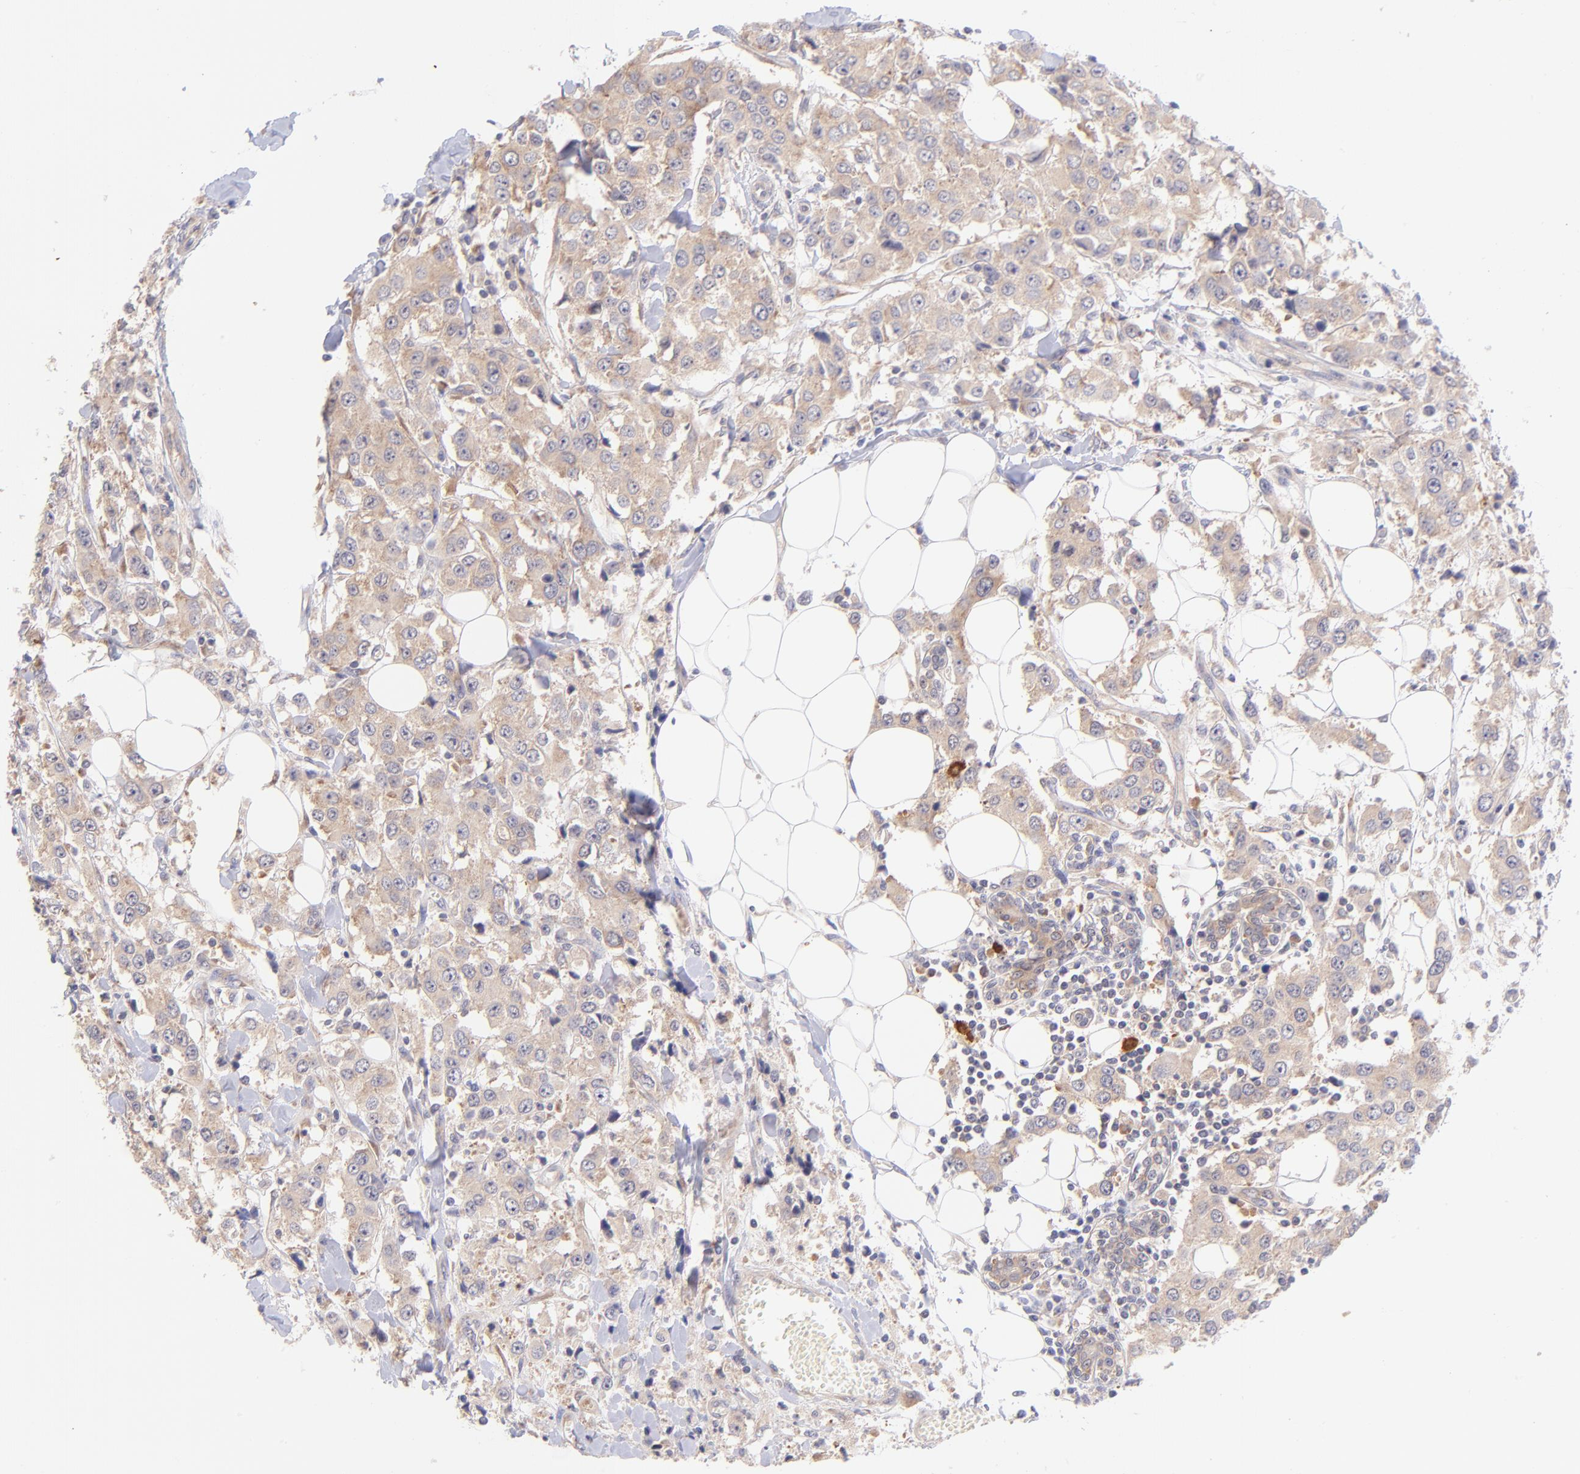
{"staining": {"intensity": "weak", "quantity": ">75%", "location": "cytoplasmic/membranous"}, "tissue": "breast cancer", "cell_type": "Tumor cells", "image_type": "cancer", "snomed": [{"axis": "morphology", "description": "Duct carcinoma"}, {"axis": "topography", "description": "Breast"}], "caption": "Breast intraductal carcinoma stained with DAB (3,3'-diaminobenzidine) immunohistochemistry (IHC) displays low levels of weak cytoplasmic/membranous positivity in about >75% of tumor cells. Ihc stains the protein in brown and the nuclei are stained blue.", "gene": "RPL11", "patient": {"sex": "female", "age": 58}}